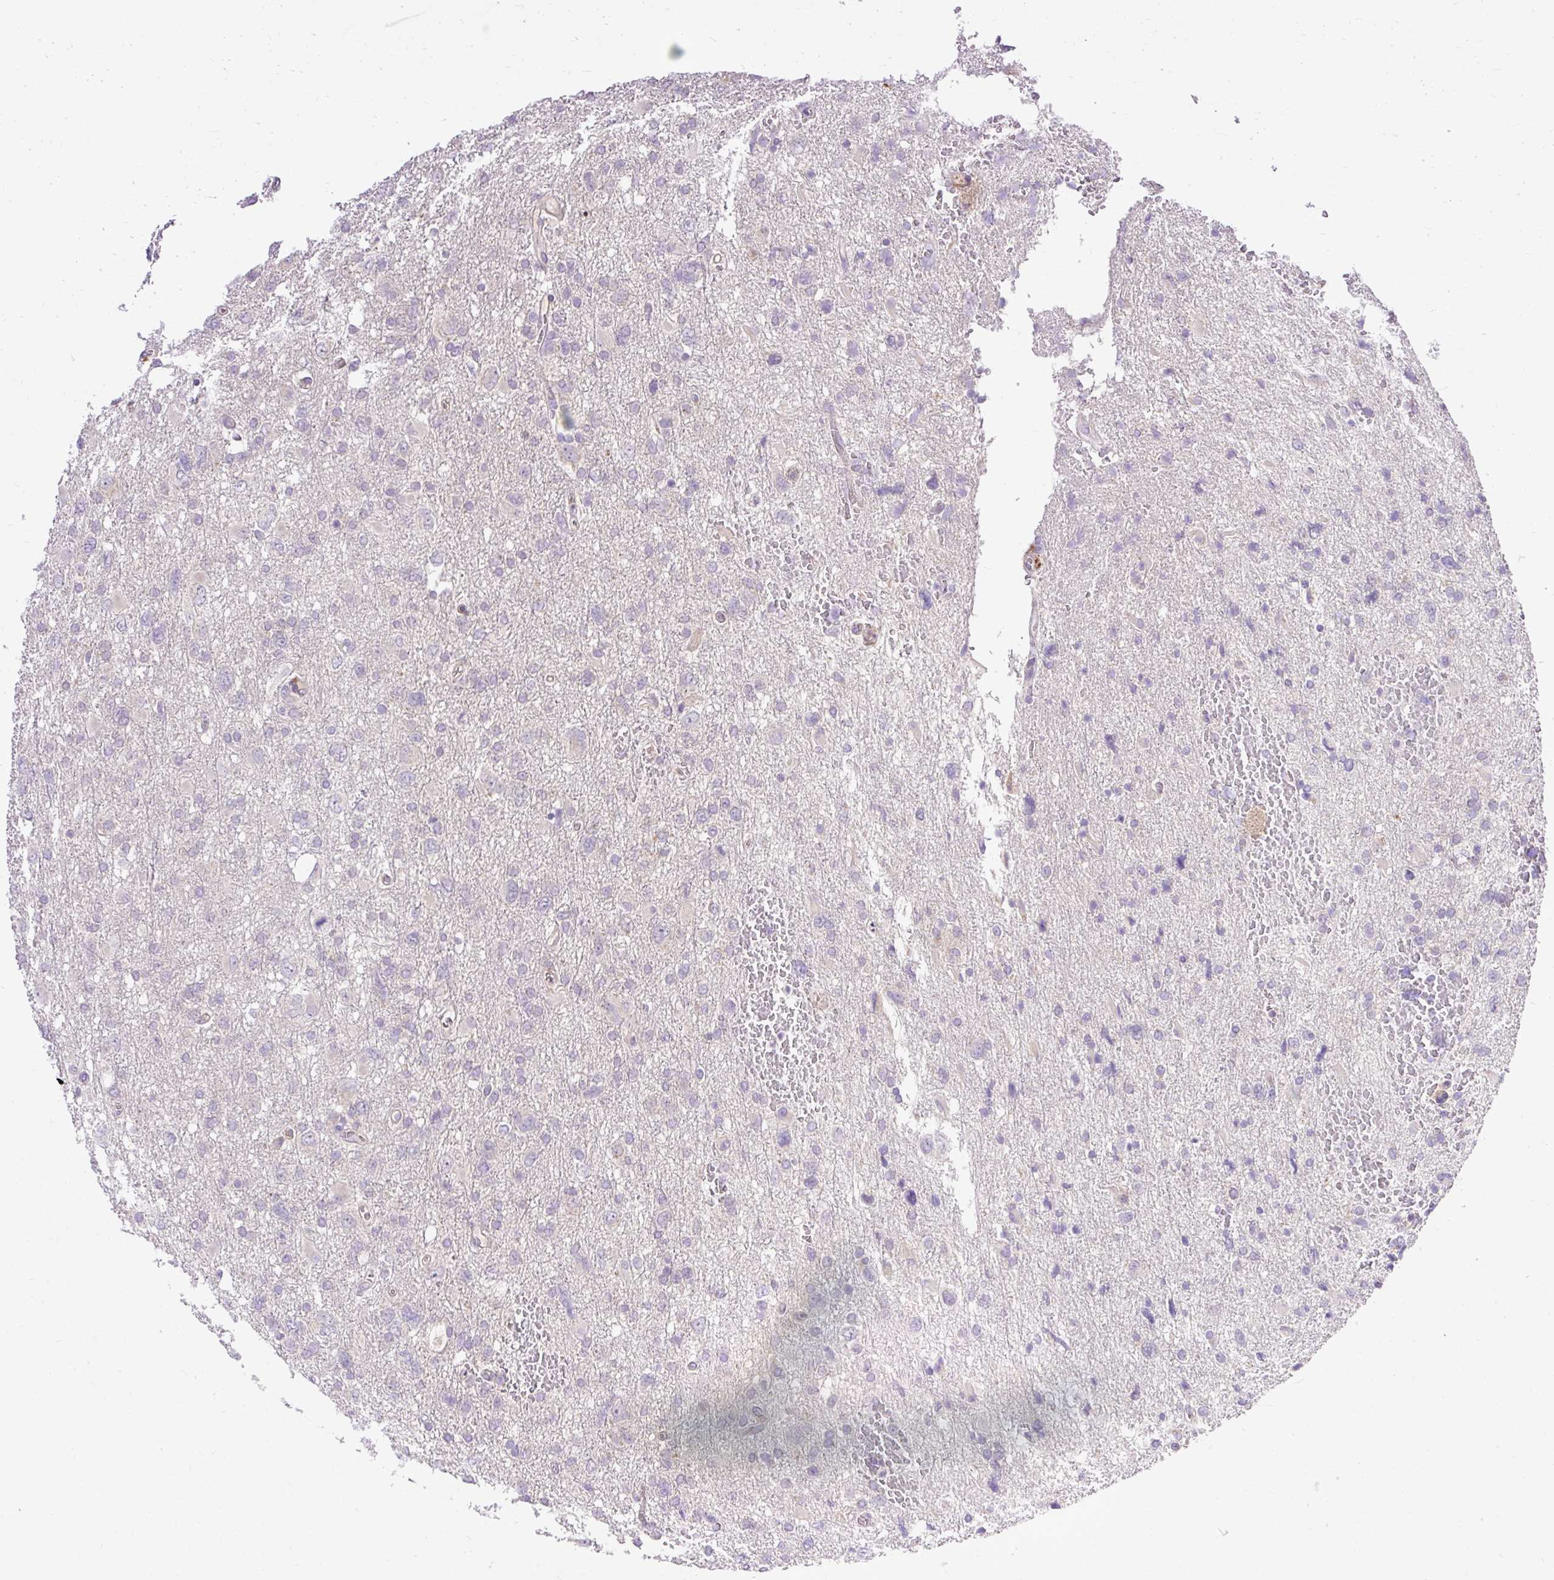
{"staining": {"intensity": "negative", "quantity": "none", "location": "none"}, "tissue": "glioma", "cell_type": "Tumor cells", "image_type": "cancer", "snomed": [{"axis": "morphology", "description": "Glioma, malignant, High grade"}, {"axis": "topography", "description": "Brain"}], "caption": "IHC of glioma reveals no expression in tumor cells.", "gene": "HEXB", "patient": {"sex": "male", "age": 61}}